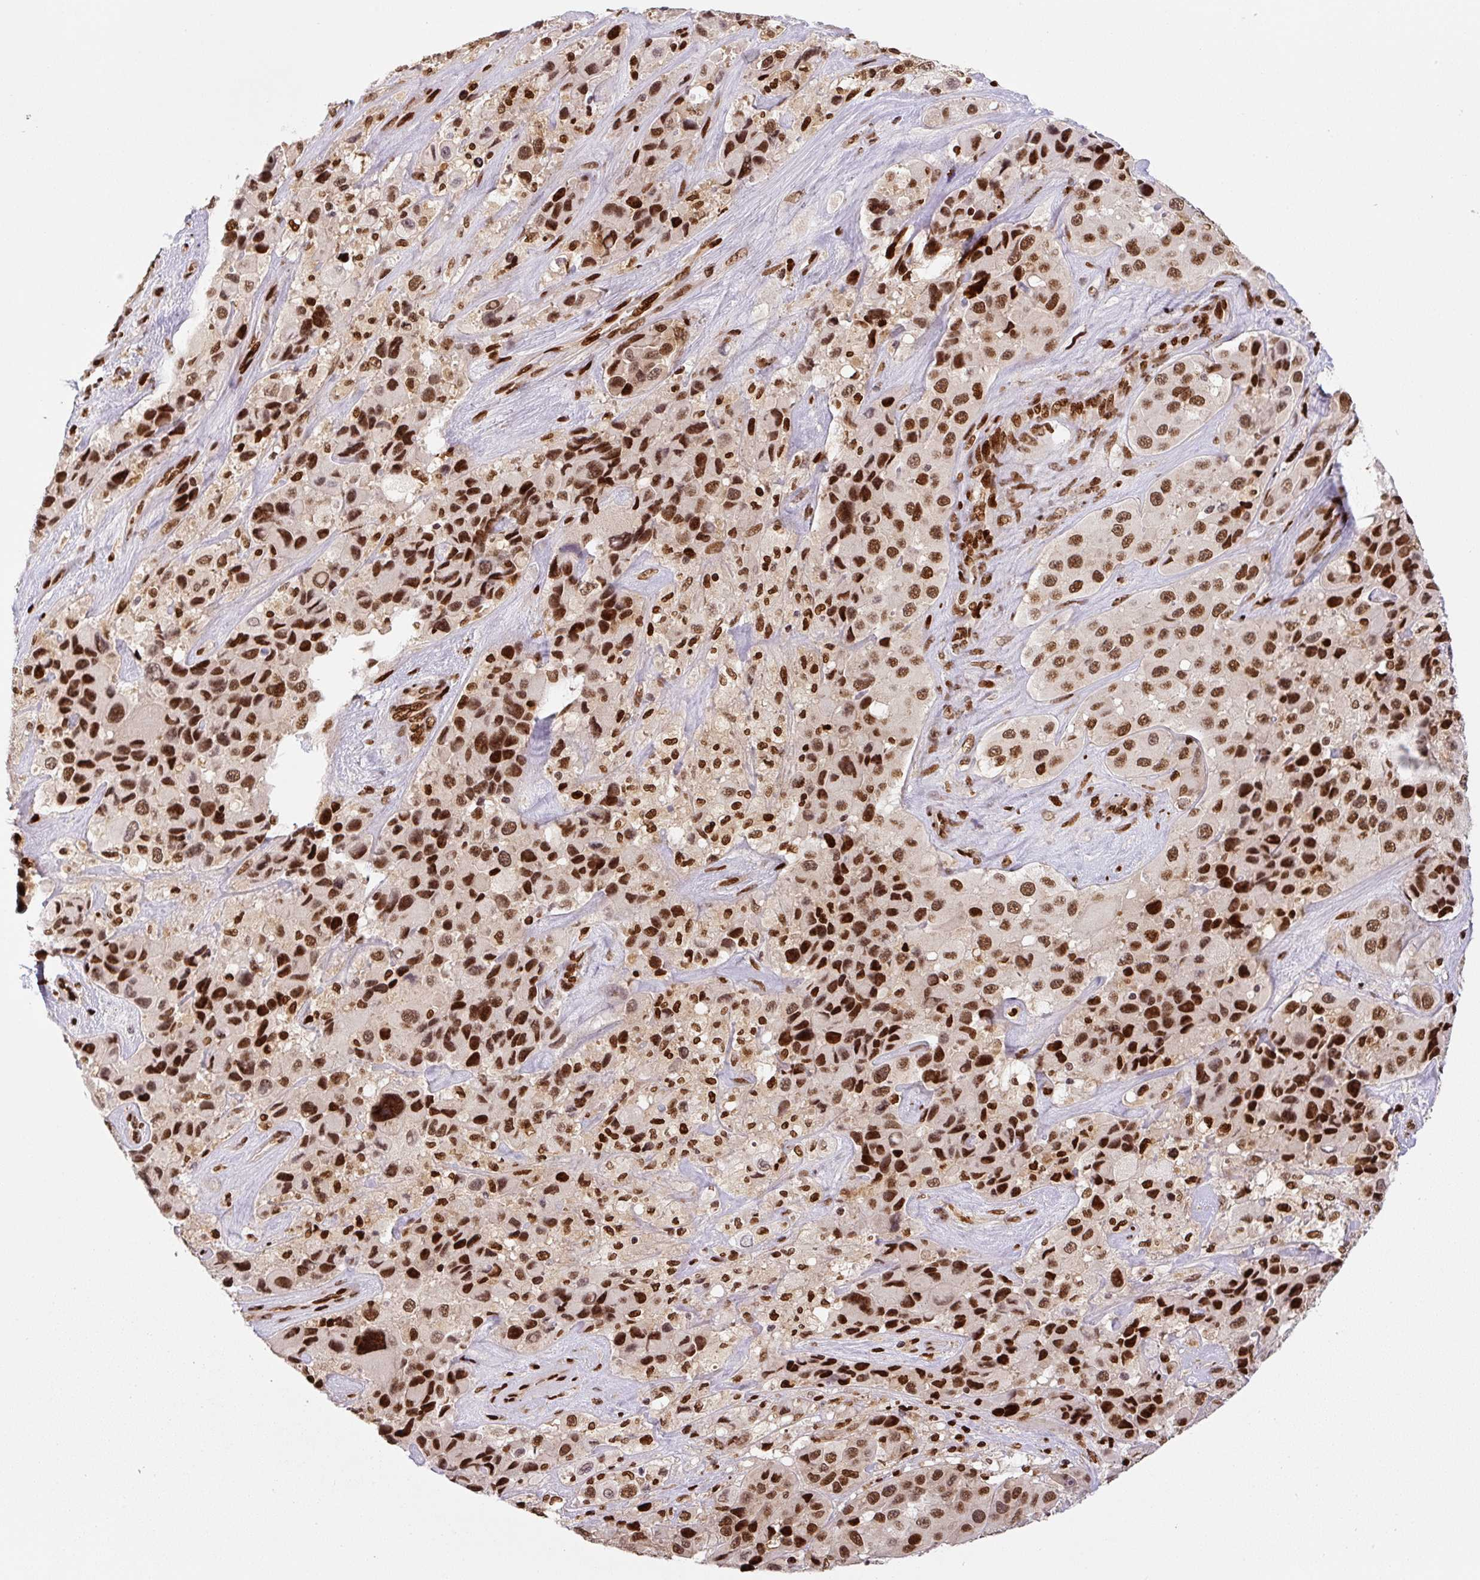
{"staining": {"intensity": "strong", "quantity": ">75%", "location": "nuclear"}, "tissue": "melanoma", "cell_type": "Tumor cells", "image_type": "cancer", "snomed": [{"axis": "morphology", "description": "Malignant melanoma, Metastatic site"}, {"axis": "topography", "description": "Lymph node"}], "caption": "DAB (3,3'-diaminobenzidine) immunohistochemical staining of human malignant melanoma (metastatic site) reveals strong nuclear protein positivity in approximately >75% of tumor cells. The staining was performed using DAB, with brown indicating positive protein expression. Nuclei are stained blue with hematoxylin.", "gene": "PYDC2", "patient": {"sex": "female", "age": 65}}